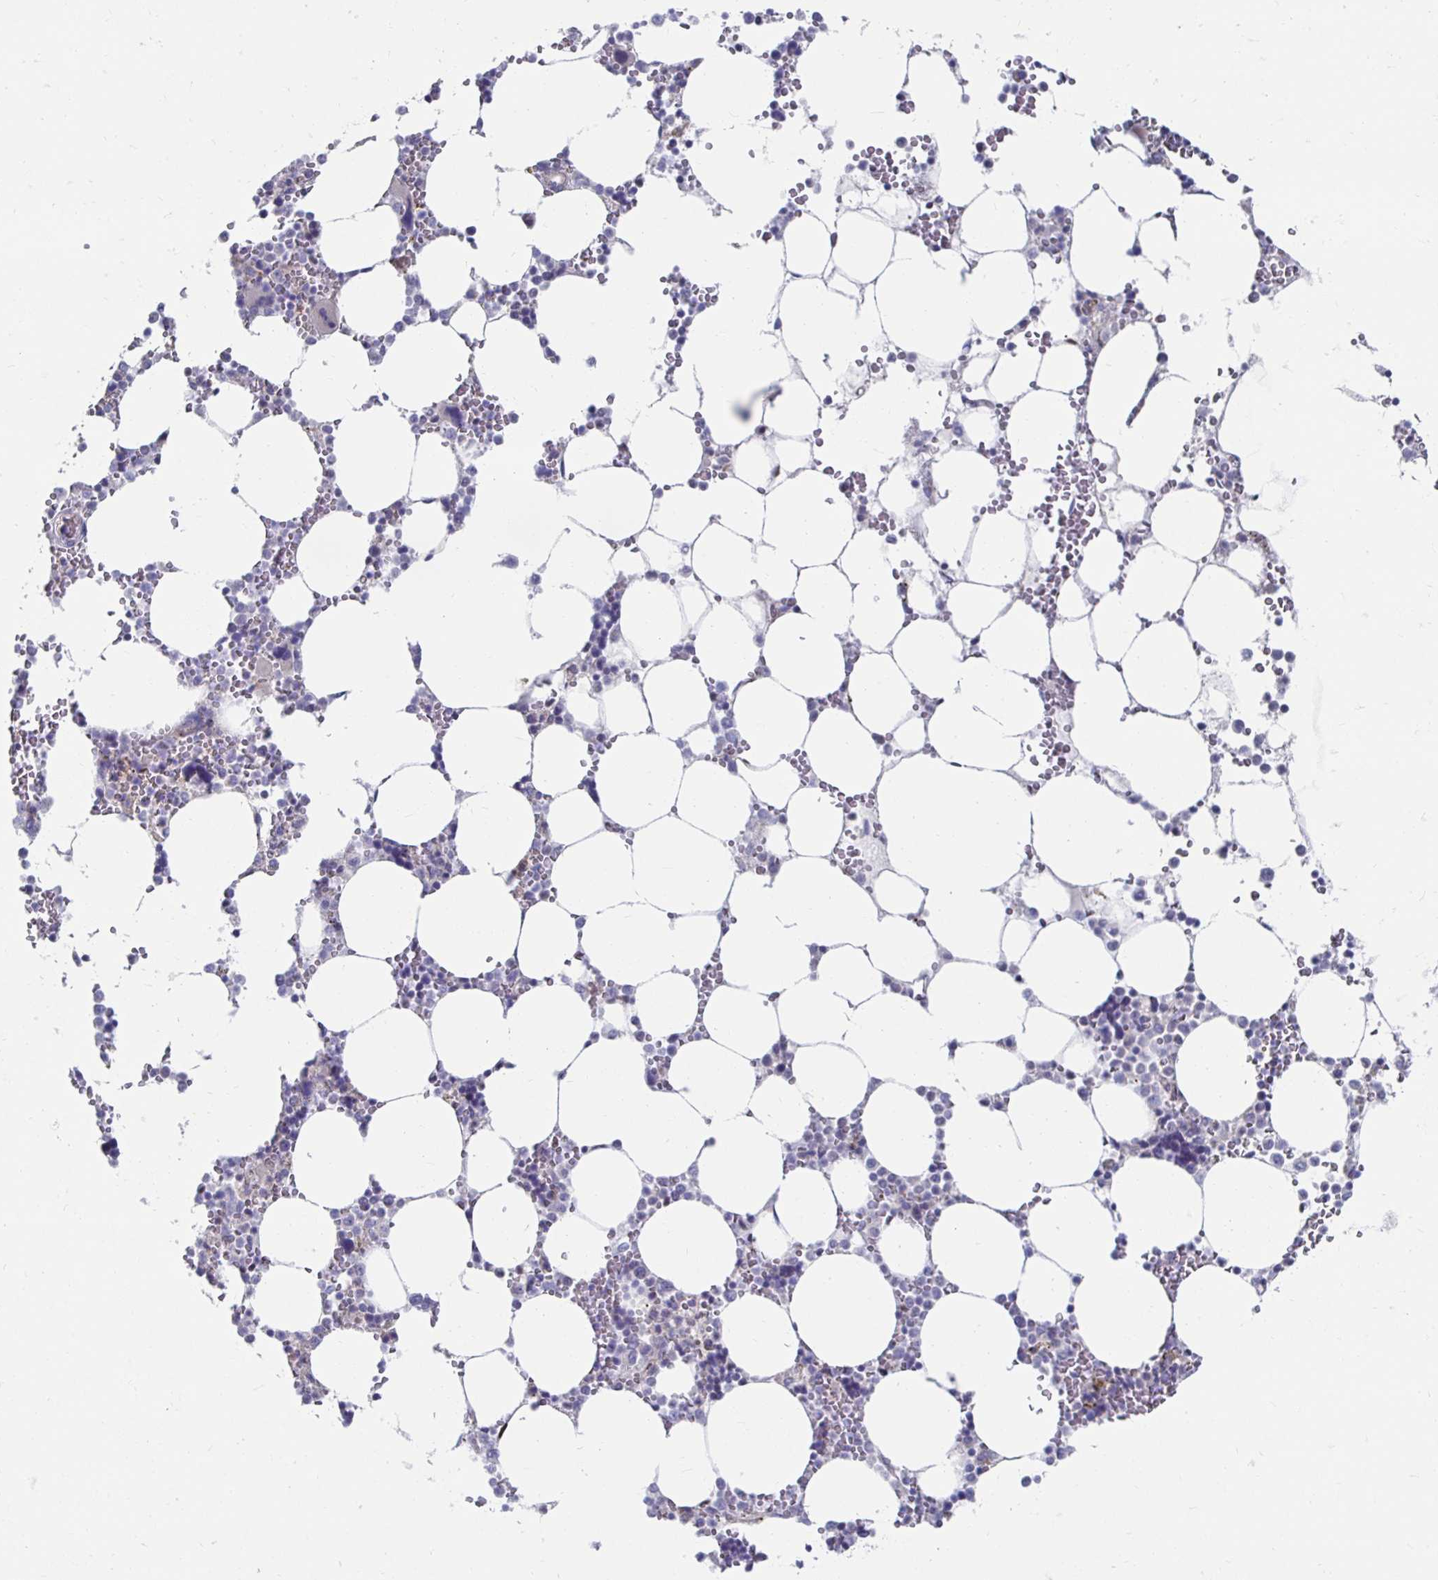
{"staining": {"intensity": "negative", "quantity": "none", "location": "none"}, "tissue": "bone marrow", "cell_type": "Hematopoietic cells", "image_type": "normal", "snomed": [{"axis": "morphology", "description": "Normal tissue, NOS"}, {"axis": "topography", "description": "Bone marrow"}], "caption": "Micrograph shows no protein expression in hematopoietic cells of normal bone marrow.", "gene": "NOCT", "patient": {"sex": "male", "age": 64}}